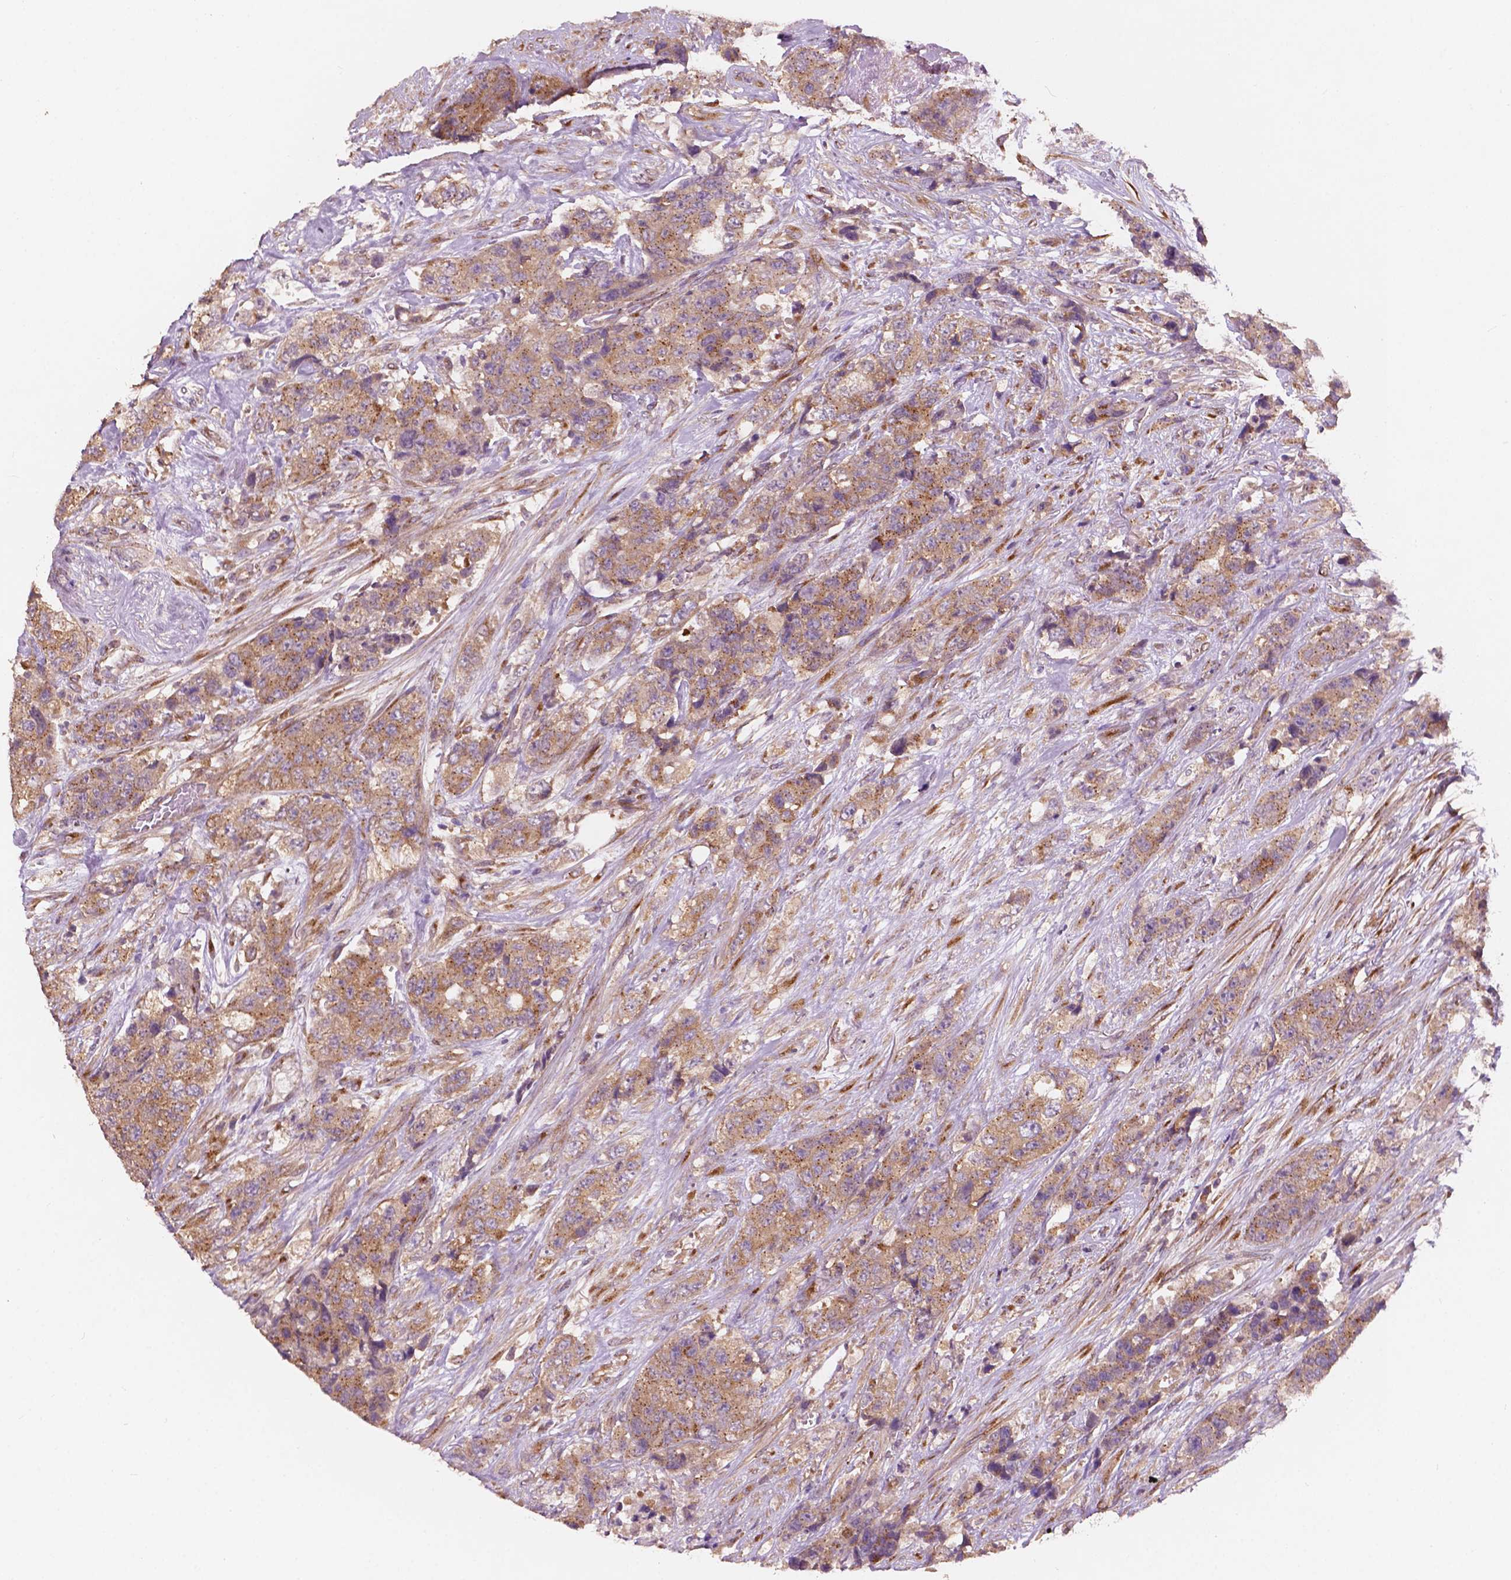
{"staining": {"intensity": "moderate", "quantity": ">75%", "location": "cytoplasmic/membranous"}, "tissue": "urothelial cancer", "cell_type": "Tumor cells", "image_type": "cancer", "snomed": [{"axis": "morphology", "description": "Urothelial carcinoma, High grade"}, {"axis": "topography", "description": "Urinary bladder"}], "caption": "An IHC photomicrograph of neoplastic tissue is shown. Protein staining in brown shows moderate cytoplasmic/membranous positivity in high-grade urothelial carcinoma within tumor cells.", "gene": "CHPT1", "patient": {"sex": "female", "age": 78}}